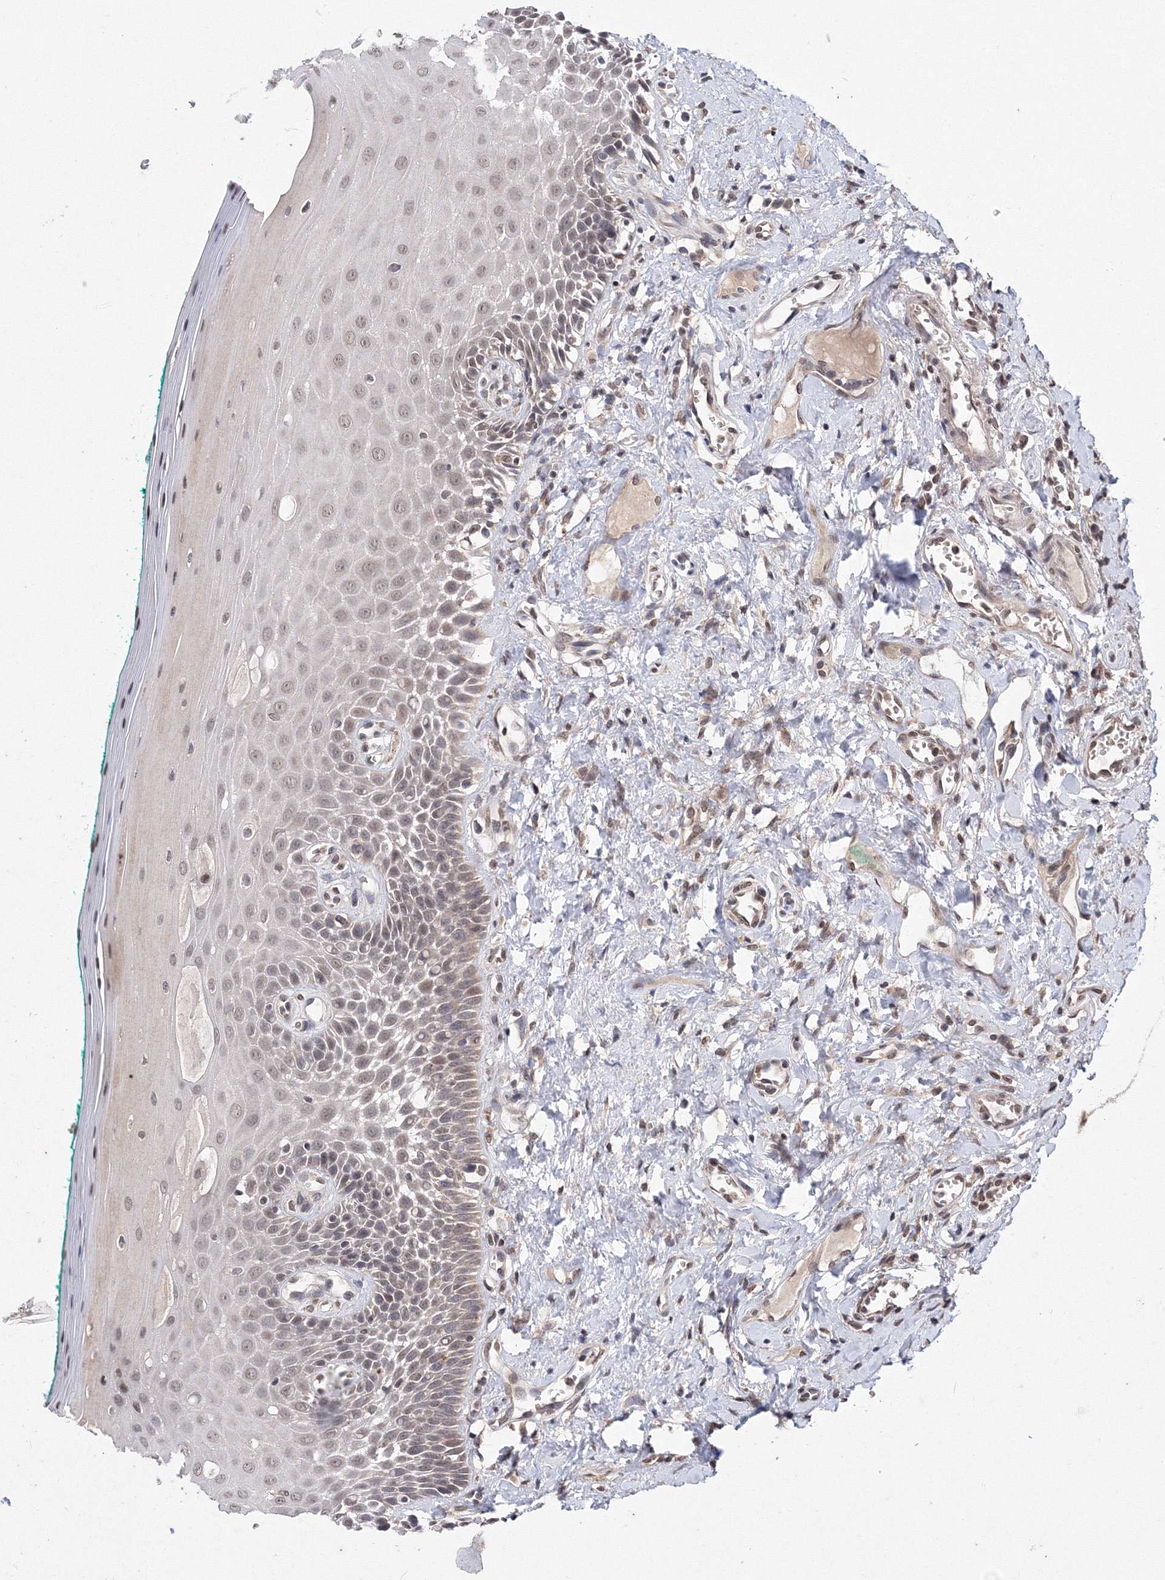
{"staining": {"intensity": "weak", "quantity": ">75%", "location": "cytoplasmic/membranous,nuclear"}, "tissue": "oral mucosa", "cell_type": "Squamous epithelial cells", "image_type": "normal", "snomed": [{"axis": "morphology", "description": "Normal tissue, NOS"}, {"axis": "topography", "description": "Oral tissue"}], "caption": "A brown stain shows weak cytoplasmic/membranous,nuclear staining of a protein in squamous epithelial cells of normal oral mucosa. (brown staining indicates protein expression, while blue staining denotes nuclei).", "gene": "GPN1", "patient": {"sex": "female", "age": 70}}